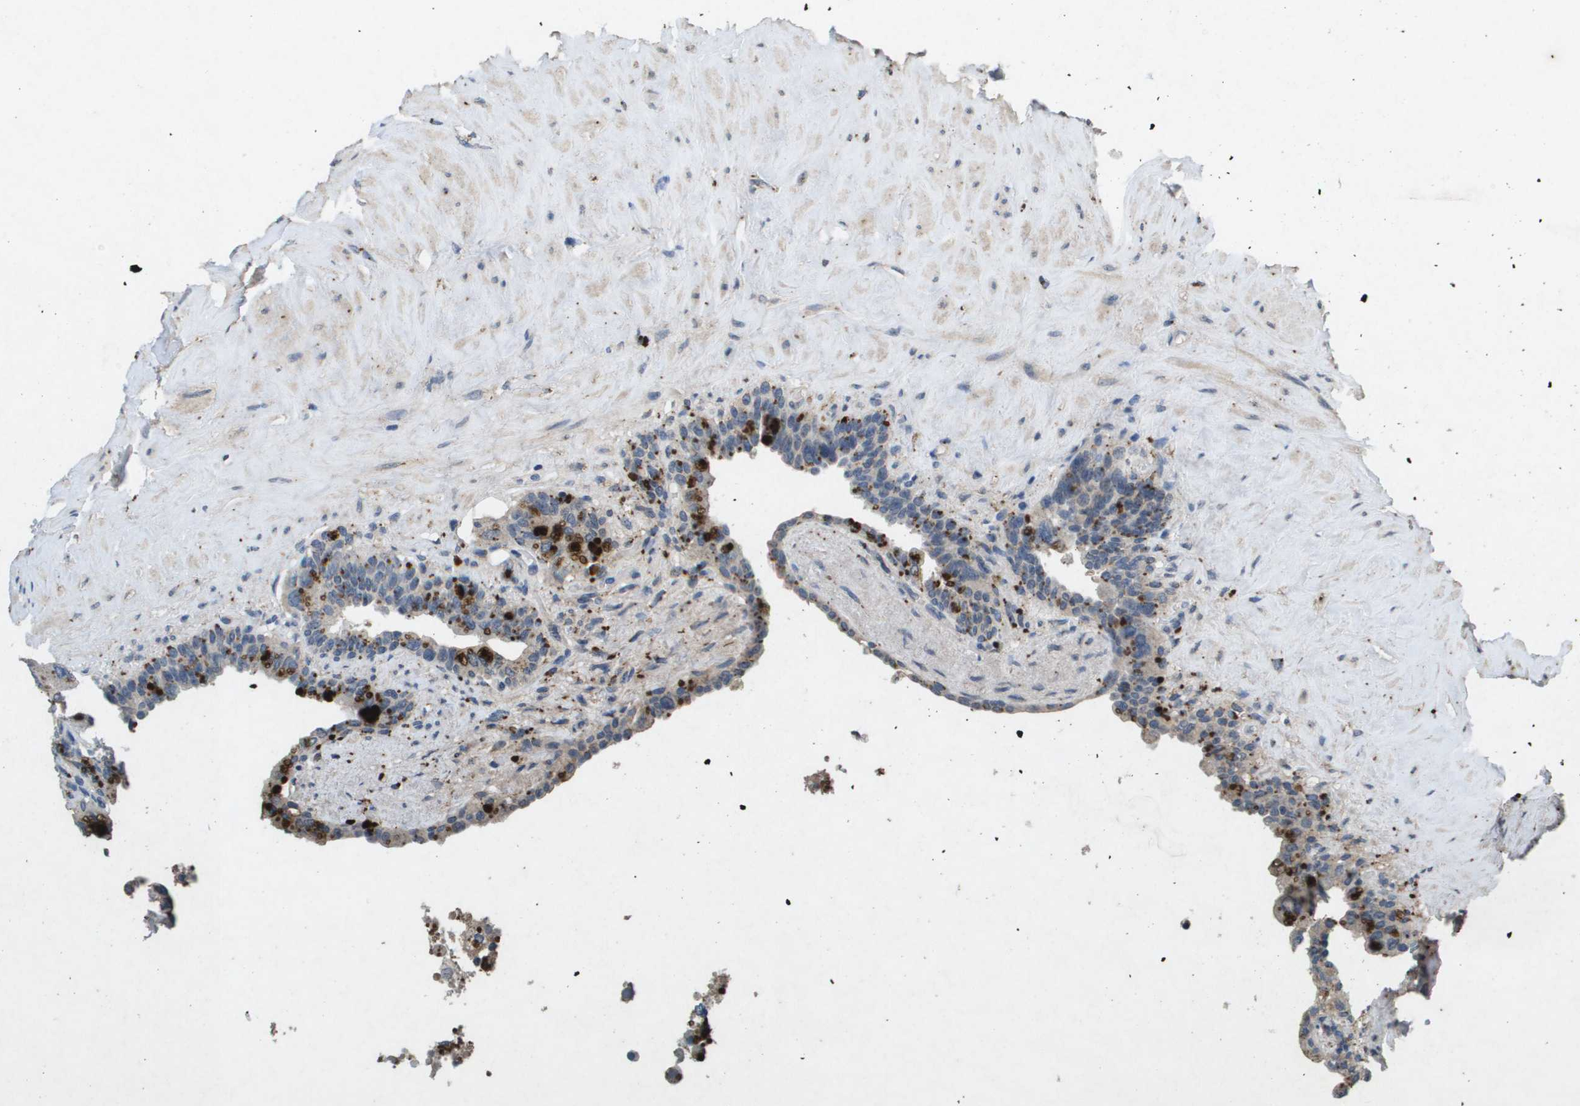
{"staining": {"intensity": "strong", "quantity": "<25%", "location": "cytoplasmic/membranous"}, "tissue": "seminal vesicle", "cell_type": "Glandular cells", "image_type": "normal", "snomed": [{"axis": "morphology", "description": "Normal tissue, NOS"}, {"axis": "topography", "description": "Seminal veicle"}], "caption": "Protein staining demonstrates strong cytoplasmic/membranous positivity in approximately <25% of glandular cells in normal seminal vesicle.", "gene": "PROC", "patient": {"sex": "male", "age": 63}}